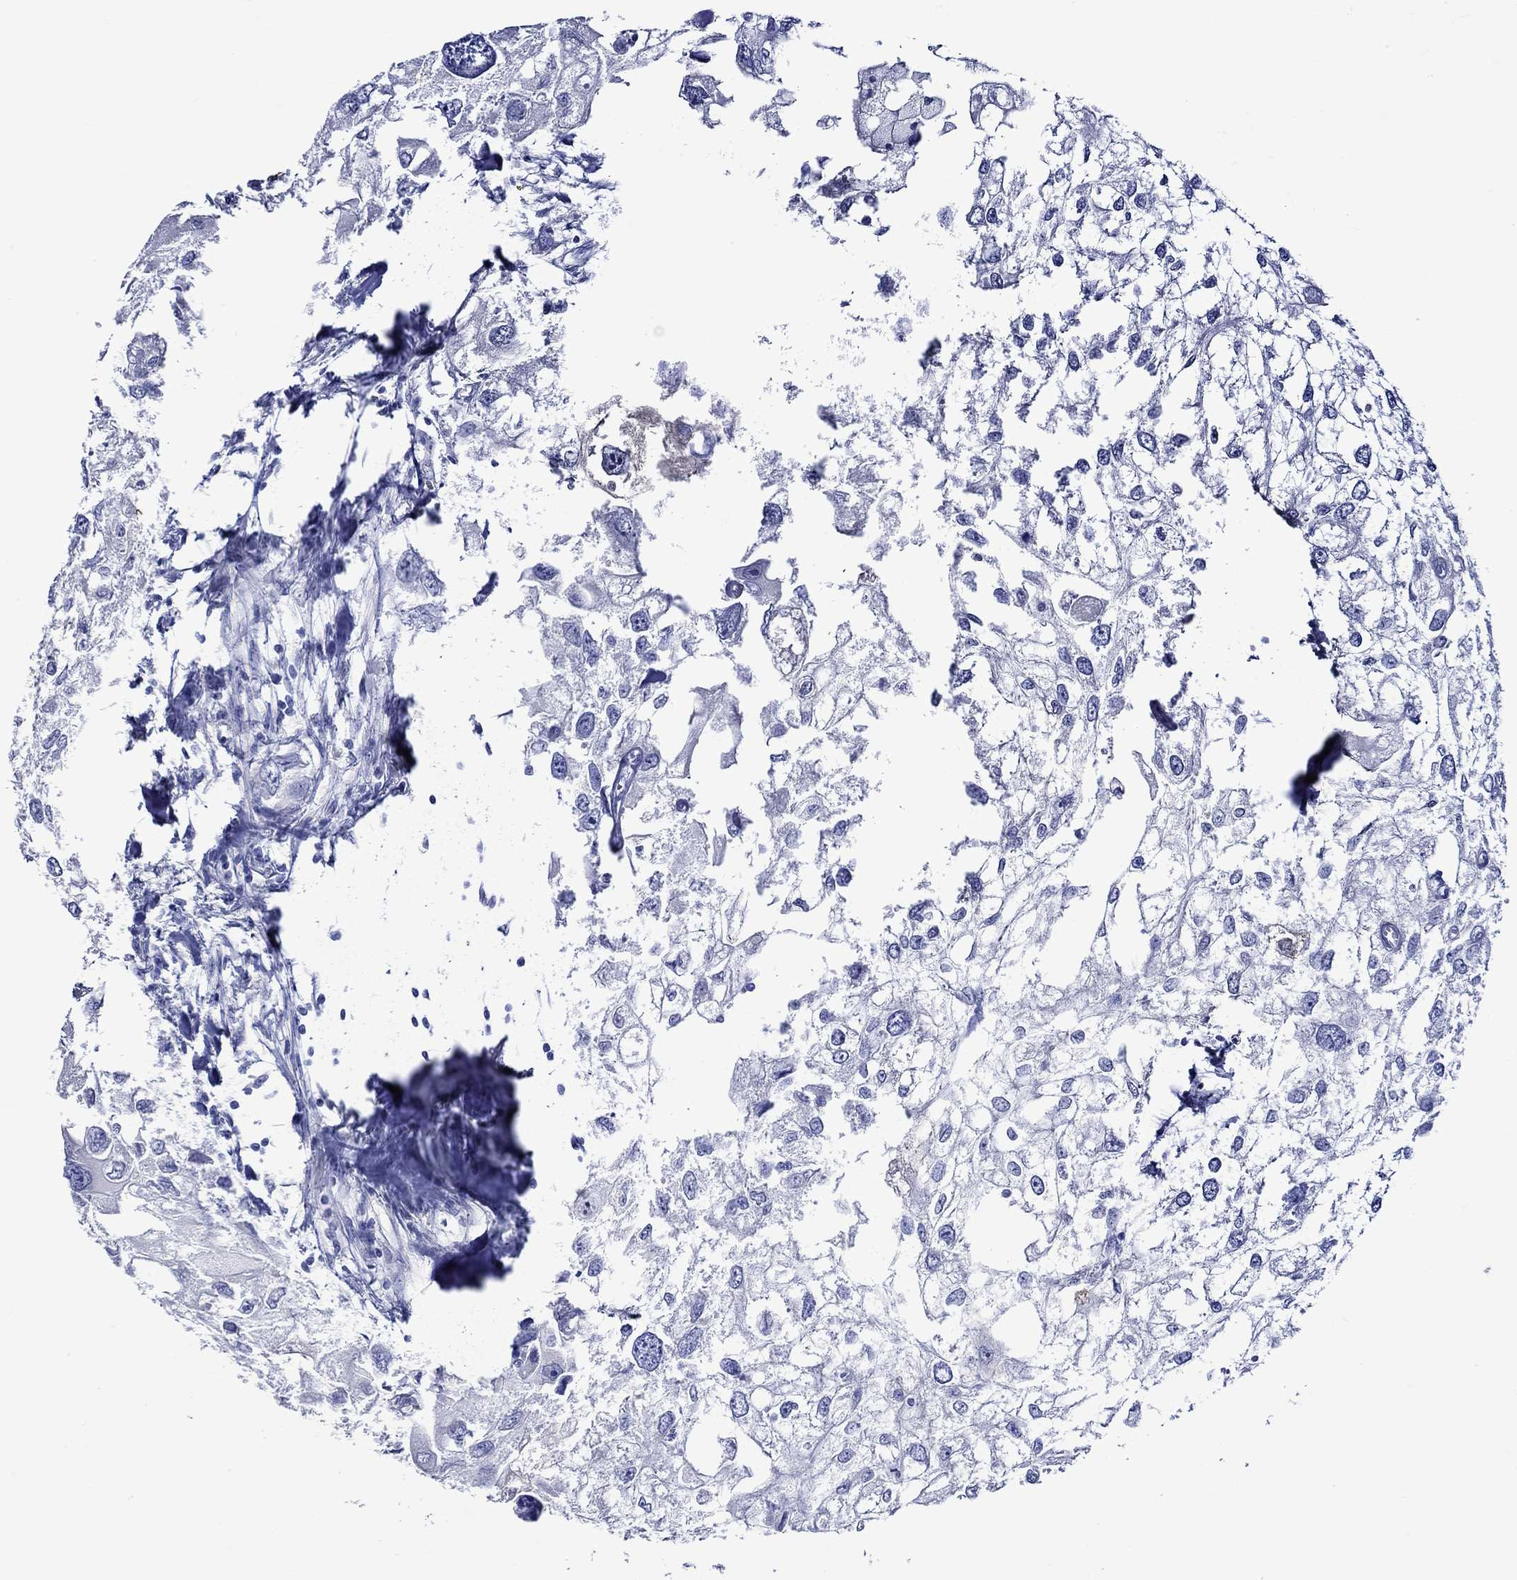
{"staining": {"intensity": "negative", "quantity": "none", "location": "none"}, "tissue": "urothelial cancer", "cell_type": "Tumor cells", "image_type": "cancer", "snomed": [{"axis": "morphology", "description": "Urothelial carcinoma, High grade"}, {"axis": "topography", "description": "Urinary bladder"}], "caption": "An image of human urothelial carcinoma (high-grade) is negative for staining in tumor cells. The staining is performed using DAB (3,3'-diaminobenzidine) brown chromogen with nuclei counter-stained in using hematoxylin.", "gene": "CRYAB", "patient": {"sex": "male", "age": 59}}